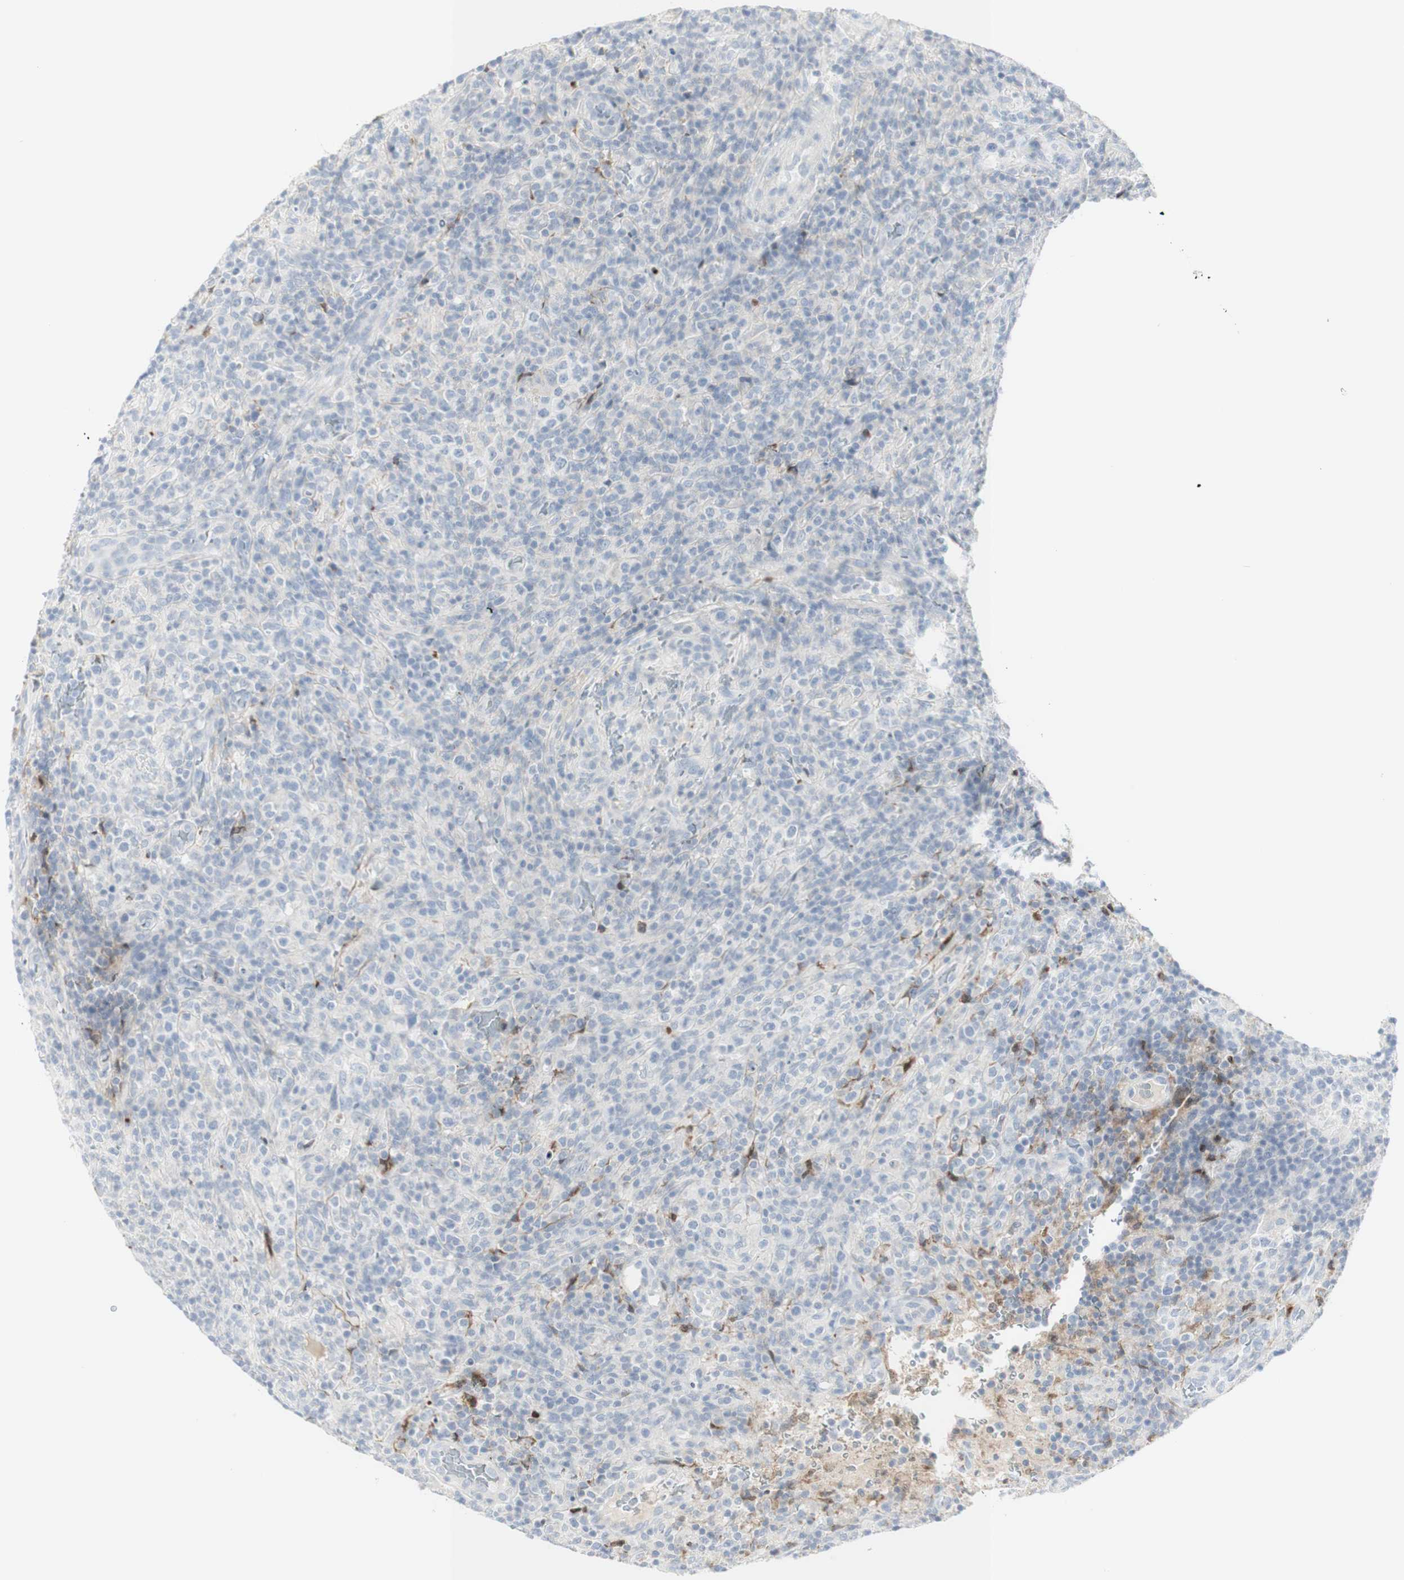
{"staining": {"intensity": "negative", "quantity": "none", "location": "none"}, "tissue": "lymphoma", "cell_type": "Tumor cells", "image_type": "cancer", "snomed": [{"axis": "morphology", "description": "Malignant lymphoma, non-Hodgkin's type, High grade"}, {"axis": "topography", "description": "Lymph node"}], "caption": "Protein analysis of lymphoma demonstrates no significant positivity in tumor cells.", "gene": "MDK", "patient": {"sex": "female", "age": 76}}